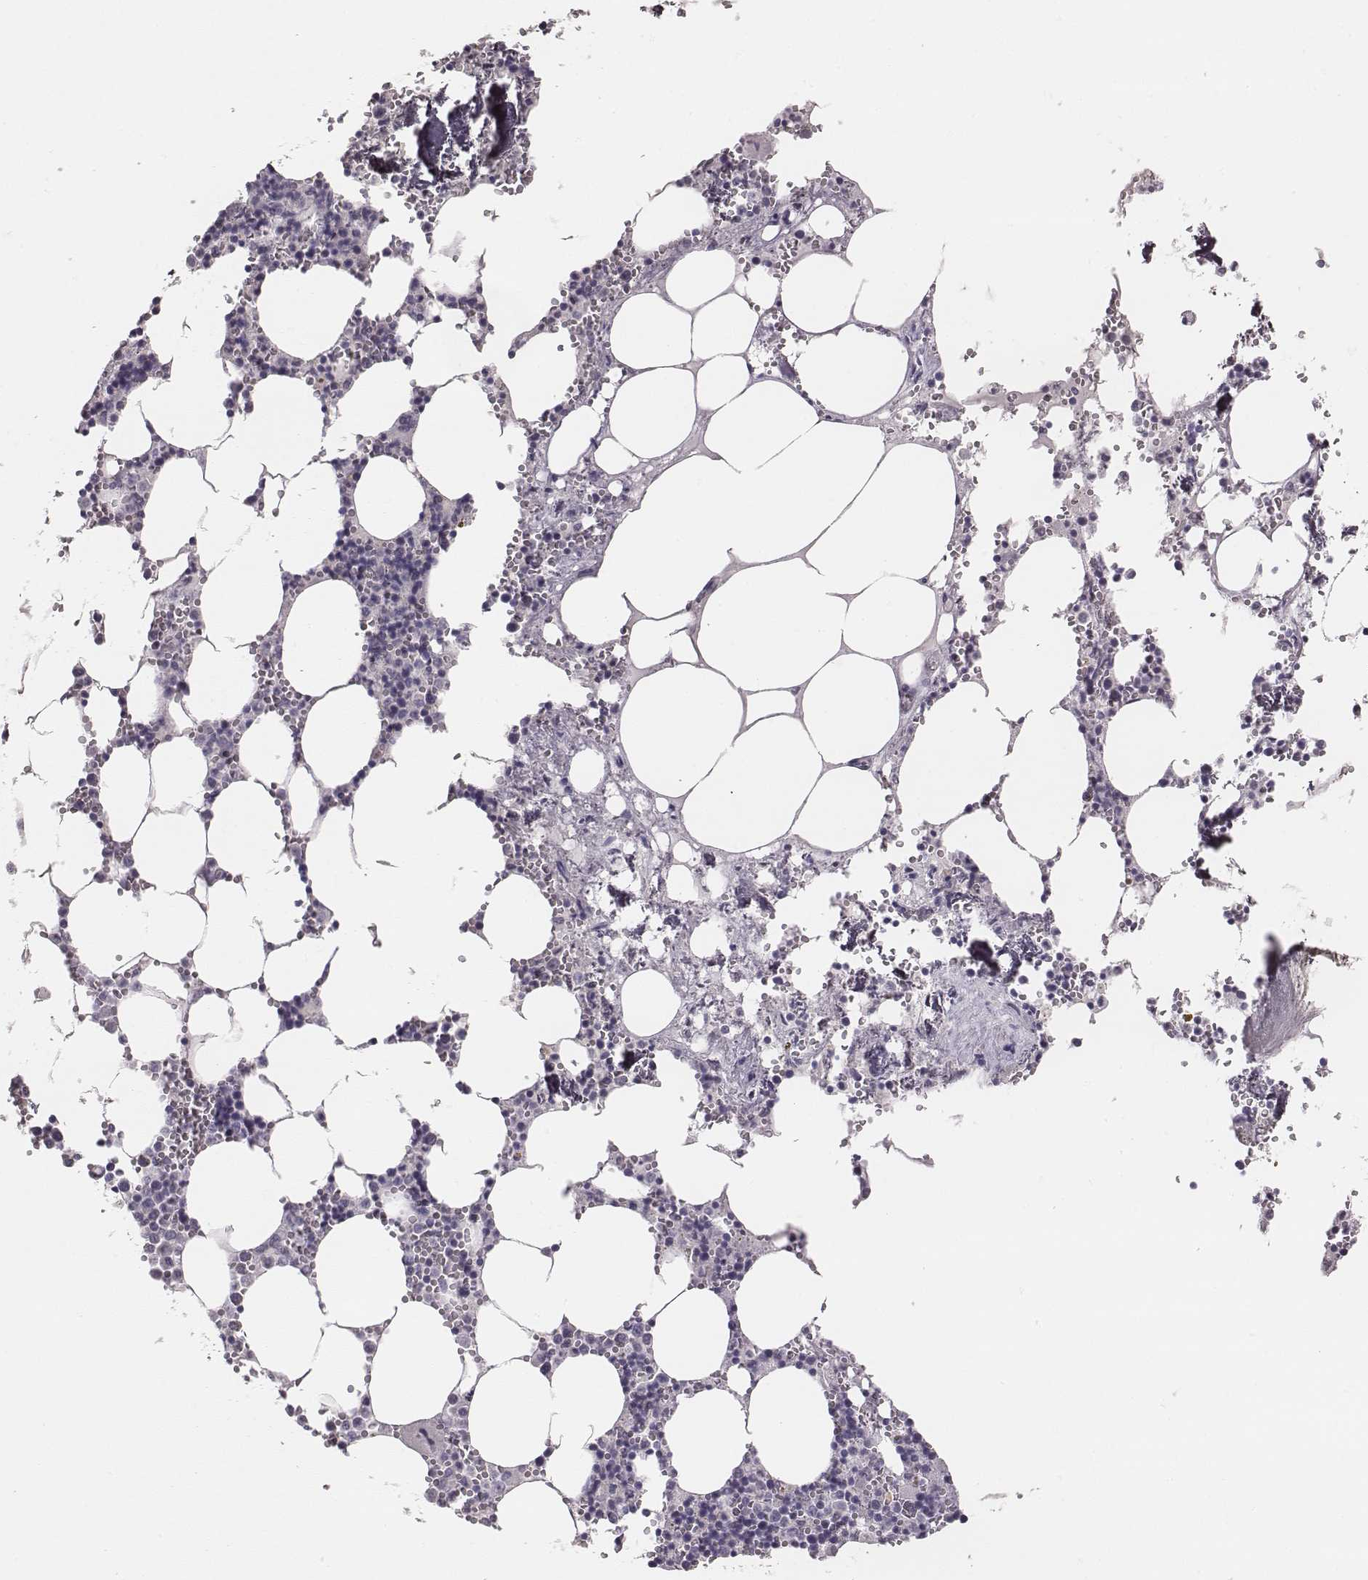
{"staining": {"intensity": "negative", "quantity": "none", "location": "none"}, "tissue": "bone marrow", "cell_type": "Hematopoietic cells", "image_type": "normal", "snomed": [{"axis": "morphology", "description": "Normal tissue, NOS"}, {"axis": "topography", "description": "Bone marrow"}], "caption": "Bone marrow stained for a protein using immunohistochemistry displays no positivity hematopoietic cells.", "gene": "PBK", "patient": {"sex": "male", "age": 54}}